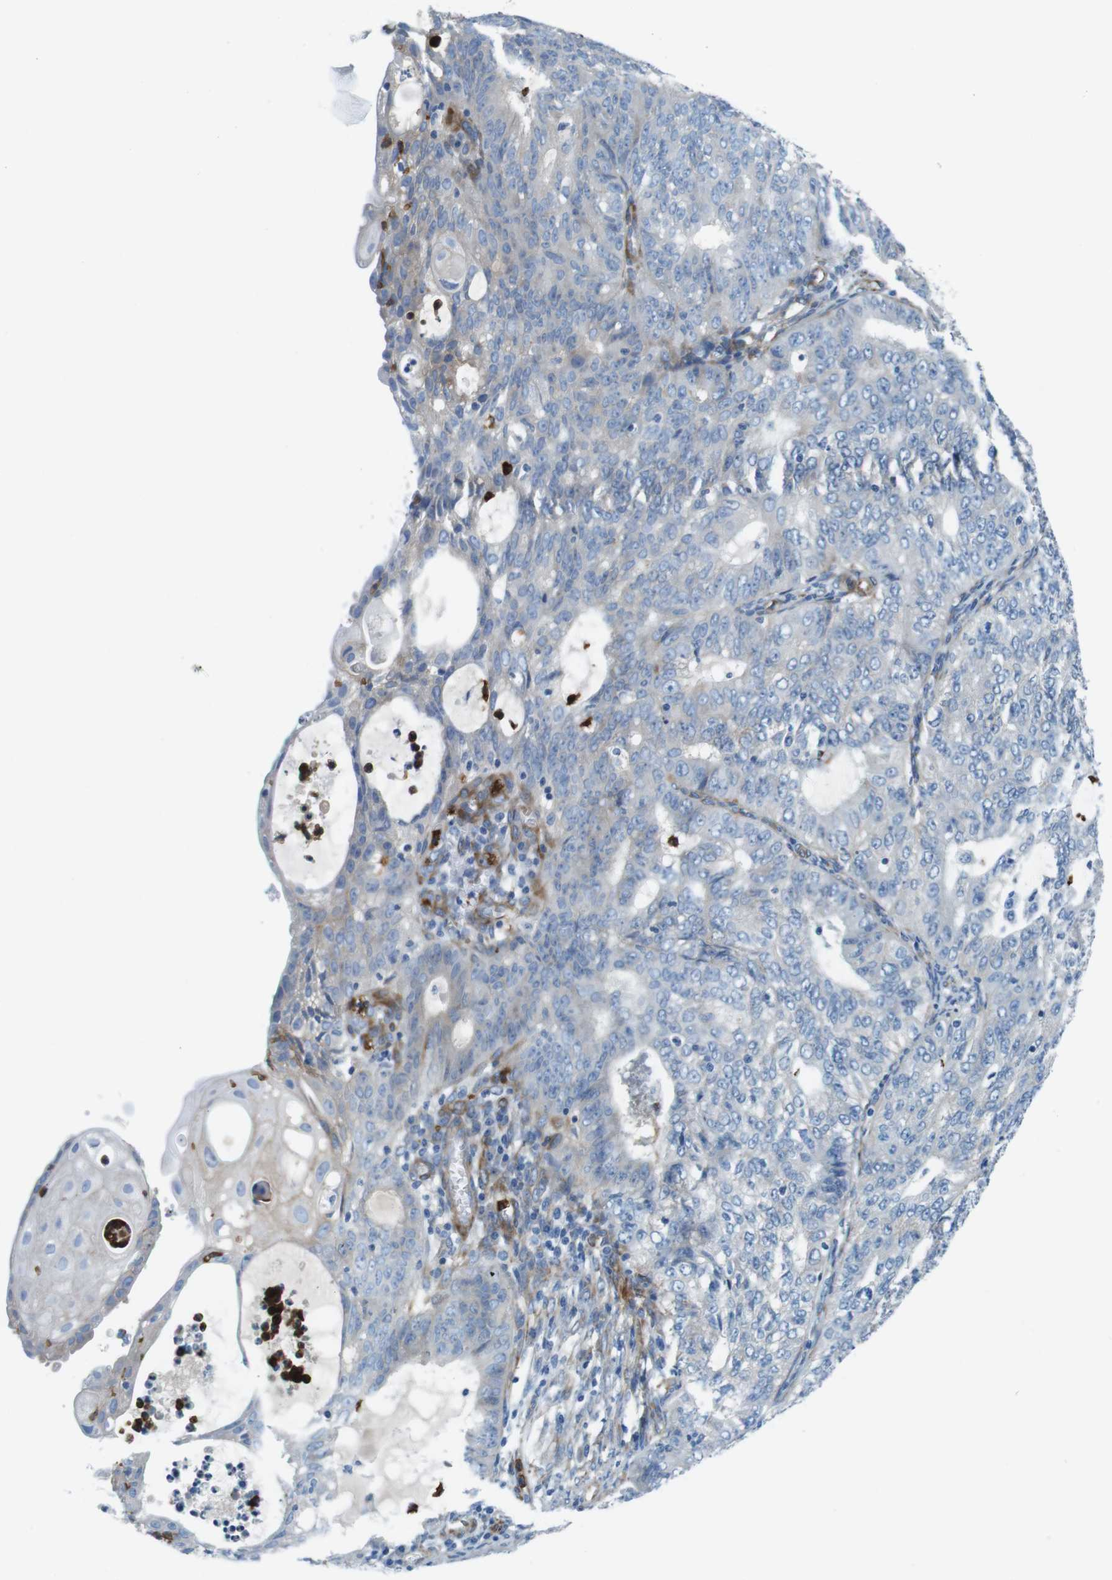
{"staining": {"intensity": "weak", "quantity": "<25%", "location": "cytoplasmic/membranous"}, "tissue": "endometrial cancer", "cell_type": "Tumor cells", "image_type": "cancer", "snomed": [{"axis": "morphology", "description": "Adenocarcinoma, NOS"}, {"axis": "topography", "description": "Endometrium"}], "caption": "Immunohistochemistry micrograph of neoplastic tissue: human adenocarcinoma (endometrial) stained with DAB exhibits no significant protein positivity in tumor cells.", "gene": "EMP2", "patient": {"sex": "female", "age": 32}}